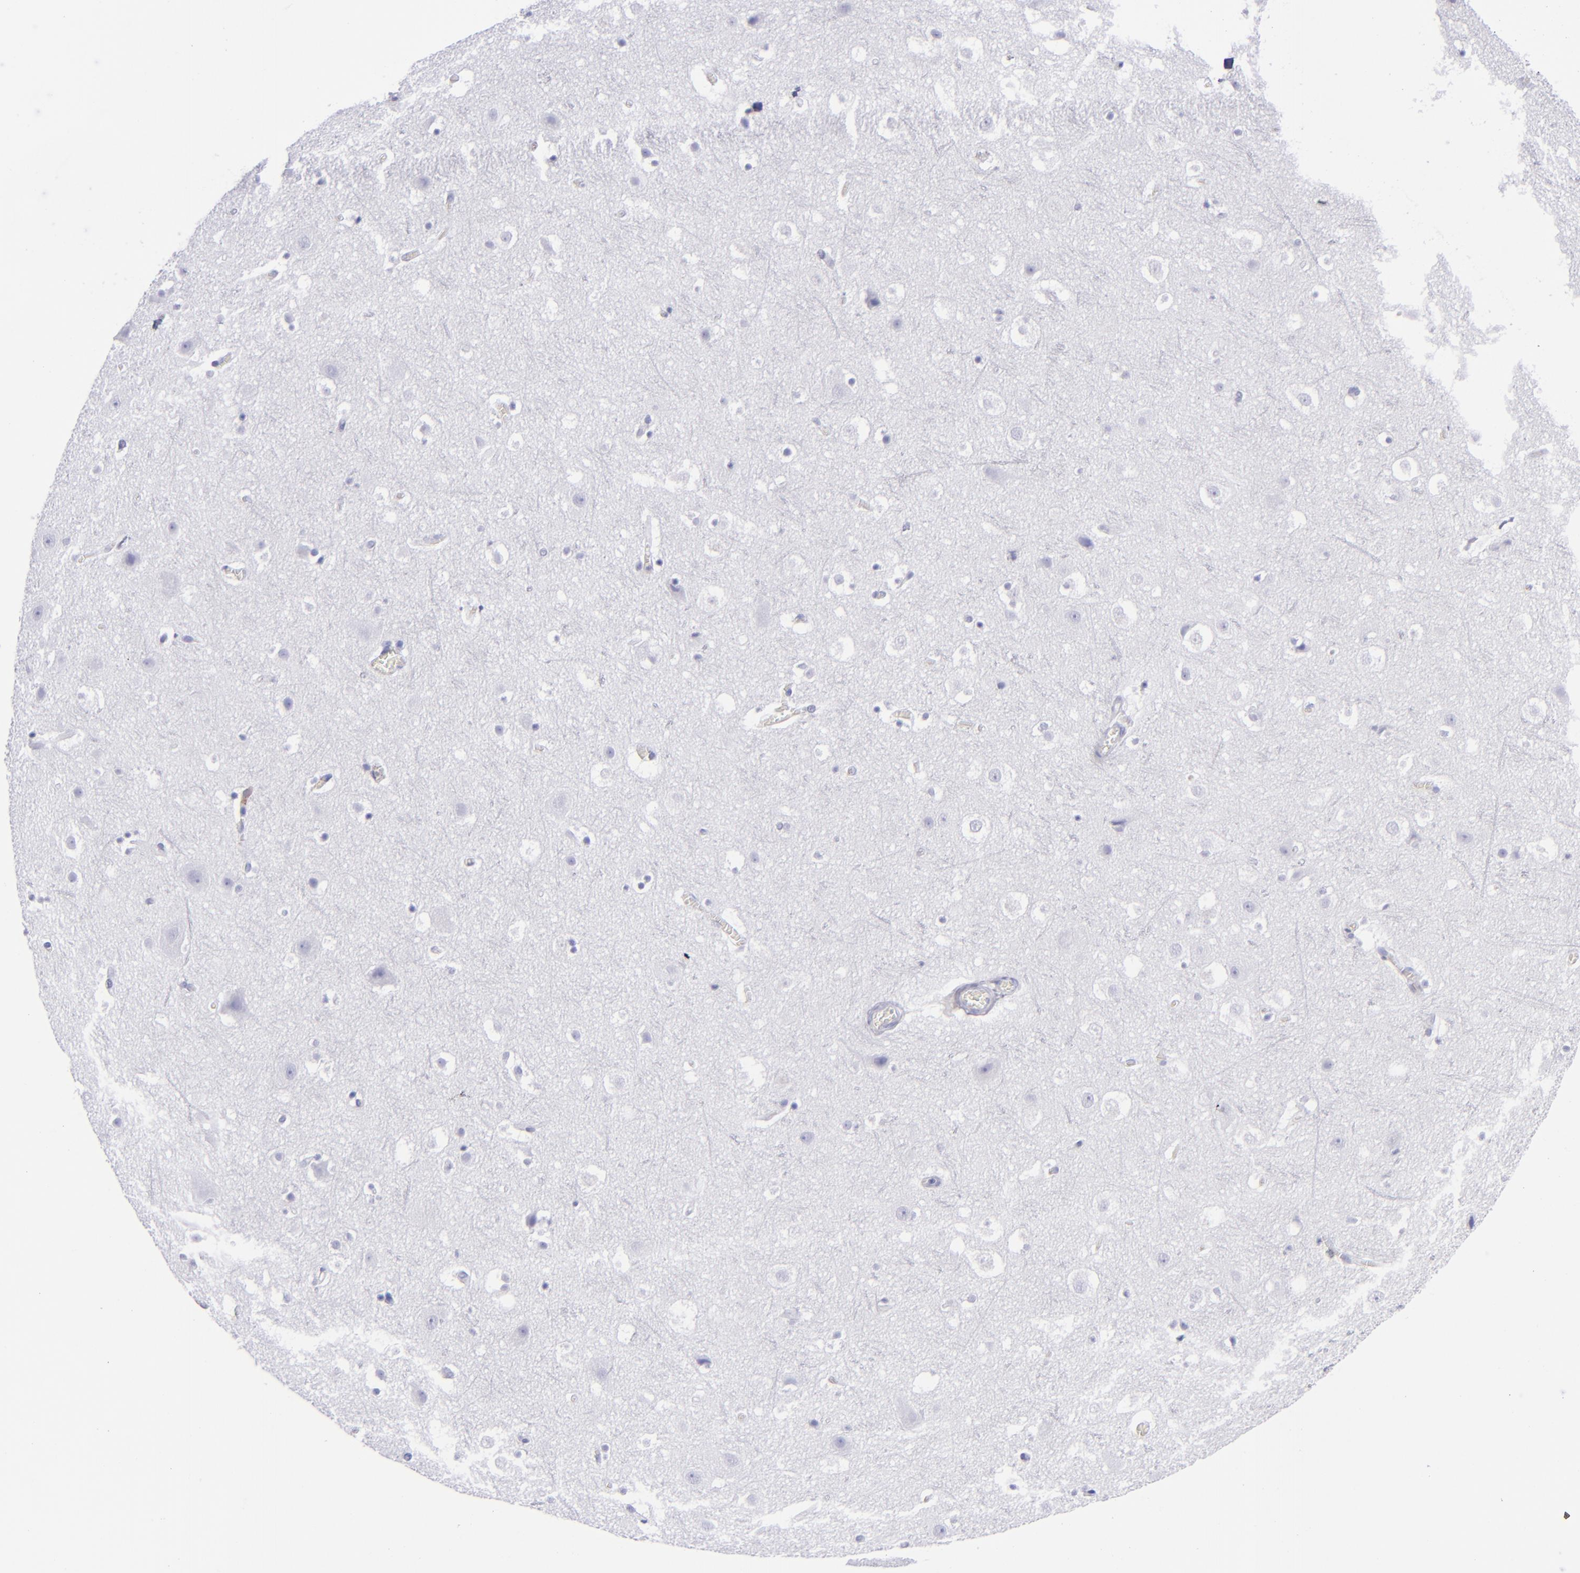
{"staining": {"intensity": "negative", "quantity": "none", "location": "none"}, "tissue": "cerebral cortex", "cell_type": "Endothelial cells", "image_type": "normal", "snomed": [{"axis": "morphology", "description": "Normal tissue, NOS"}, {"axis": "topography", "description": "Cerebral cortex"}], "caption": "IHC histopathology image of unremarkable human cerebral cortex stained for a protein (brown), which reveals no expression in endothelial cells.", "gene": "SELPLG", "patient": {"sex": "male", "age": 45}}